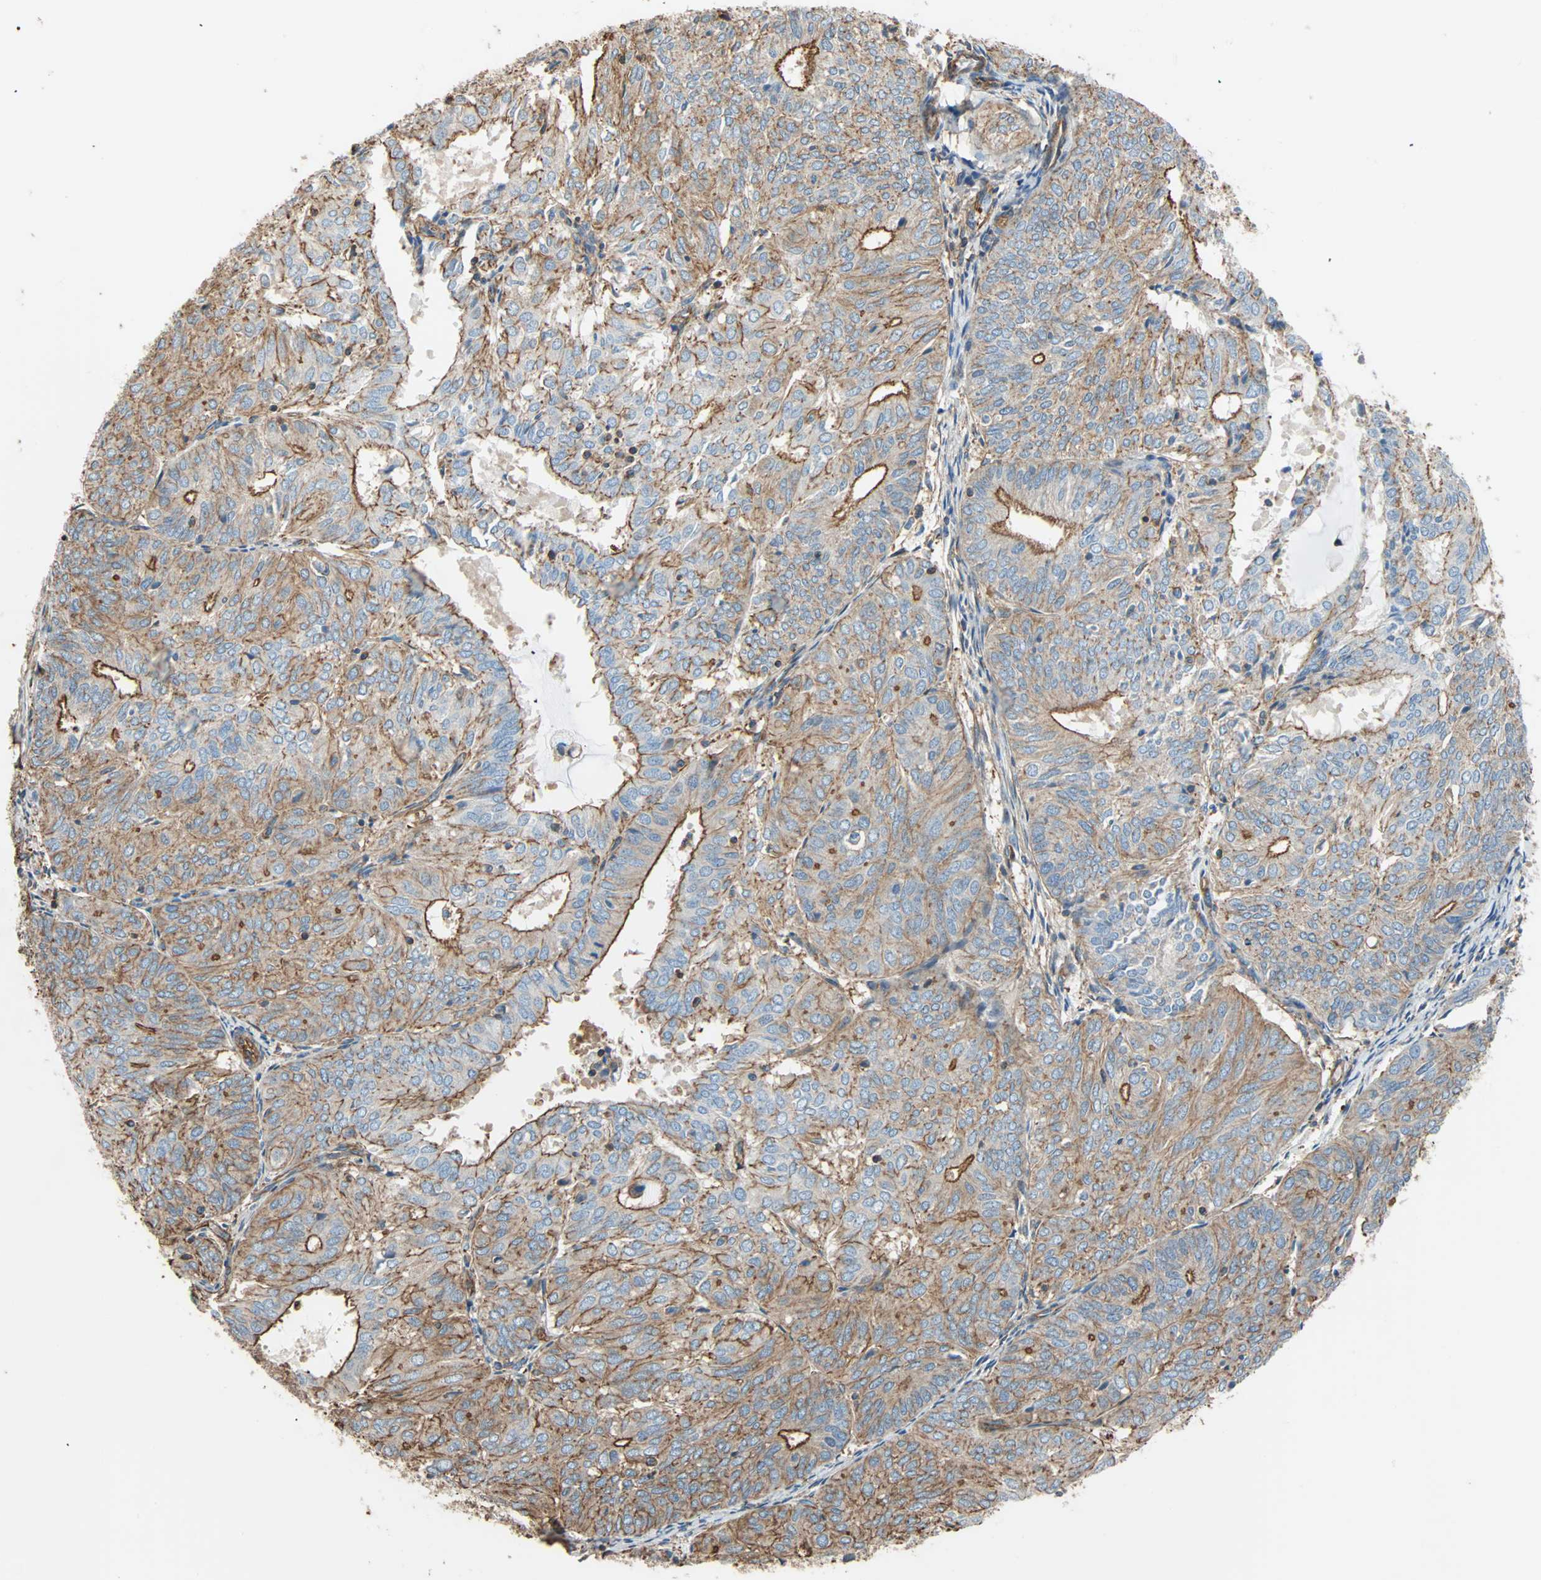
{"staining": {"intensity": "moderate", "quantity": "25%-75%", "location": "cytoplasmic/membranous"}, "tissue": "endometrial cancer", "cell_type": "Tumor cells", "image_type": "cancer", "snomed": [{"axis": "morphology", "description": "Adenocarcinoma, NOS"}, {"axis": "topography", "description": "Uterus"}], "caption": "Protein analysis of endometrial cancer tissue demonstrates moderate cytoplasmic/membranous staining in about 25%-75% of tumor cells.", "gene": "GALNT10", "patient": {"sex": "female", "age": 60}}